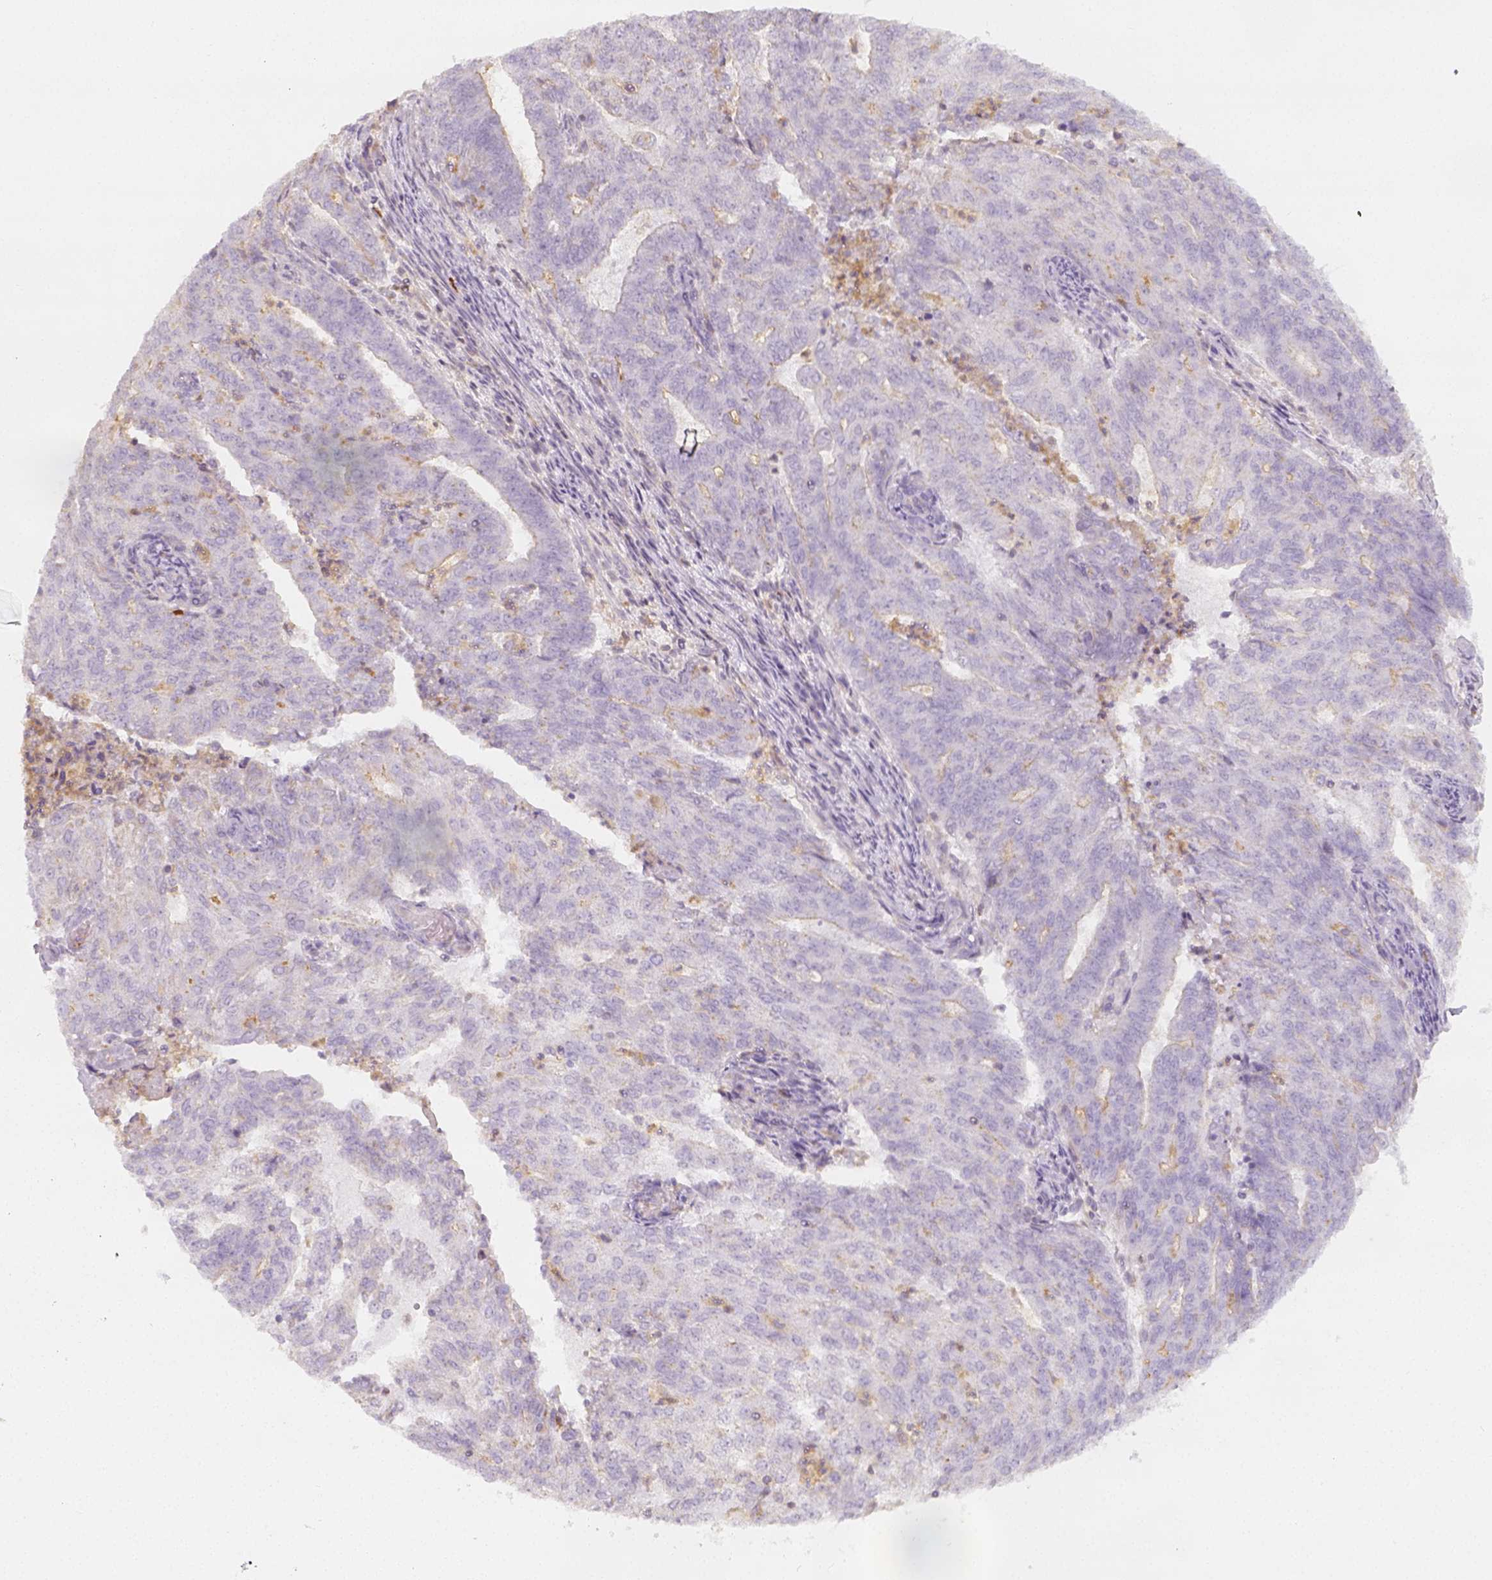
{"staining": {"intensity": "negative", "quantity": "none", "location": "none"}, "tissue": "endometrial cancer", "cell_type": "Tumor cells", "image_type": "cancer", "snomed": [{"axis": "morphology", "description": "Adenocarcinoma, NOS"}, {"axis": "topography", "description": "Endometrium"}], "caption": "Immunohistochemistry (IHC) of human endometrial cancer demonstrates no staining in tumor cells.", "gene": "PTPRJ", "patient": {"sex": "female", "age": 82}}